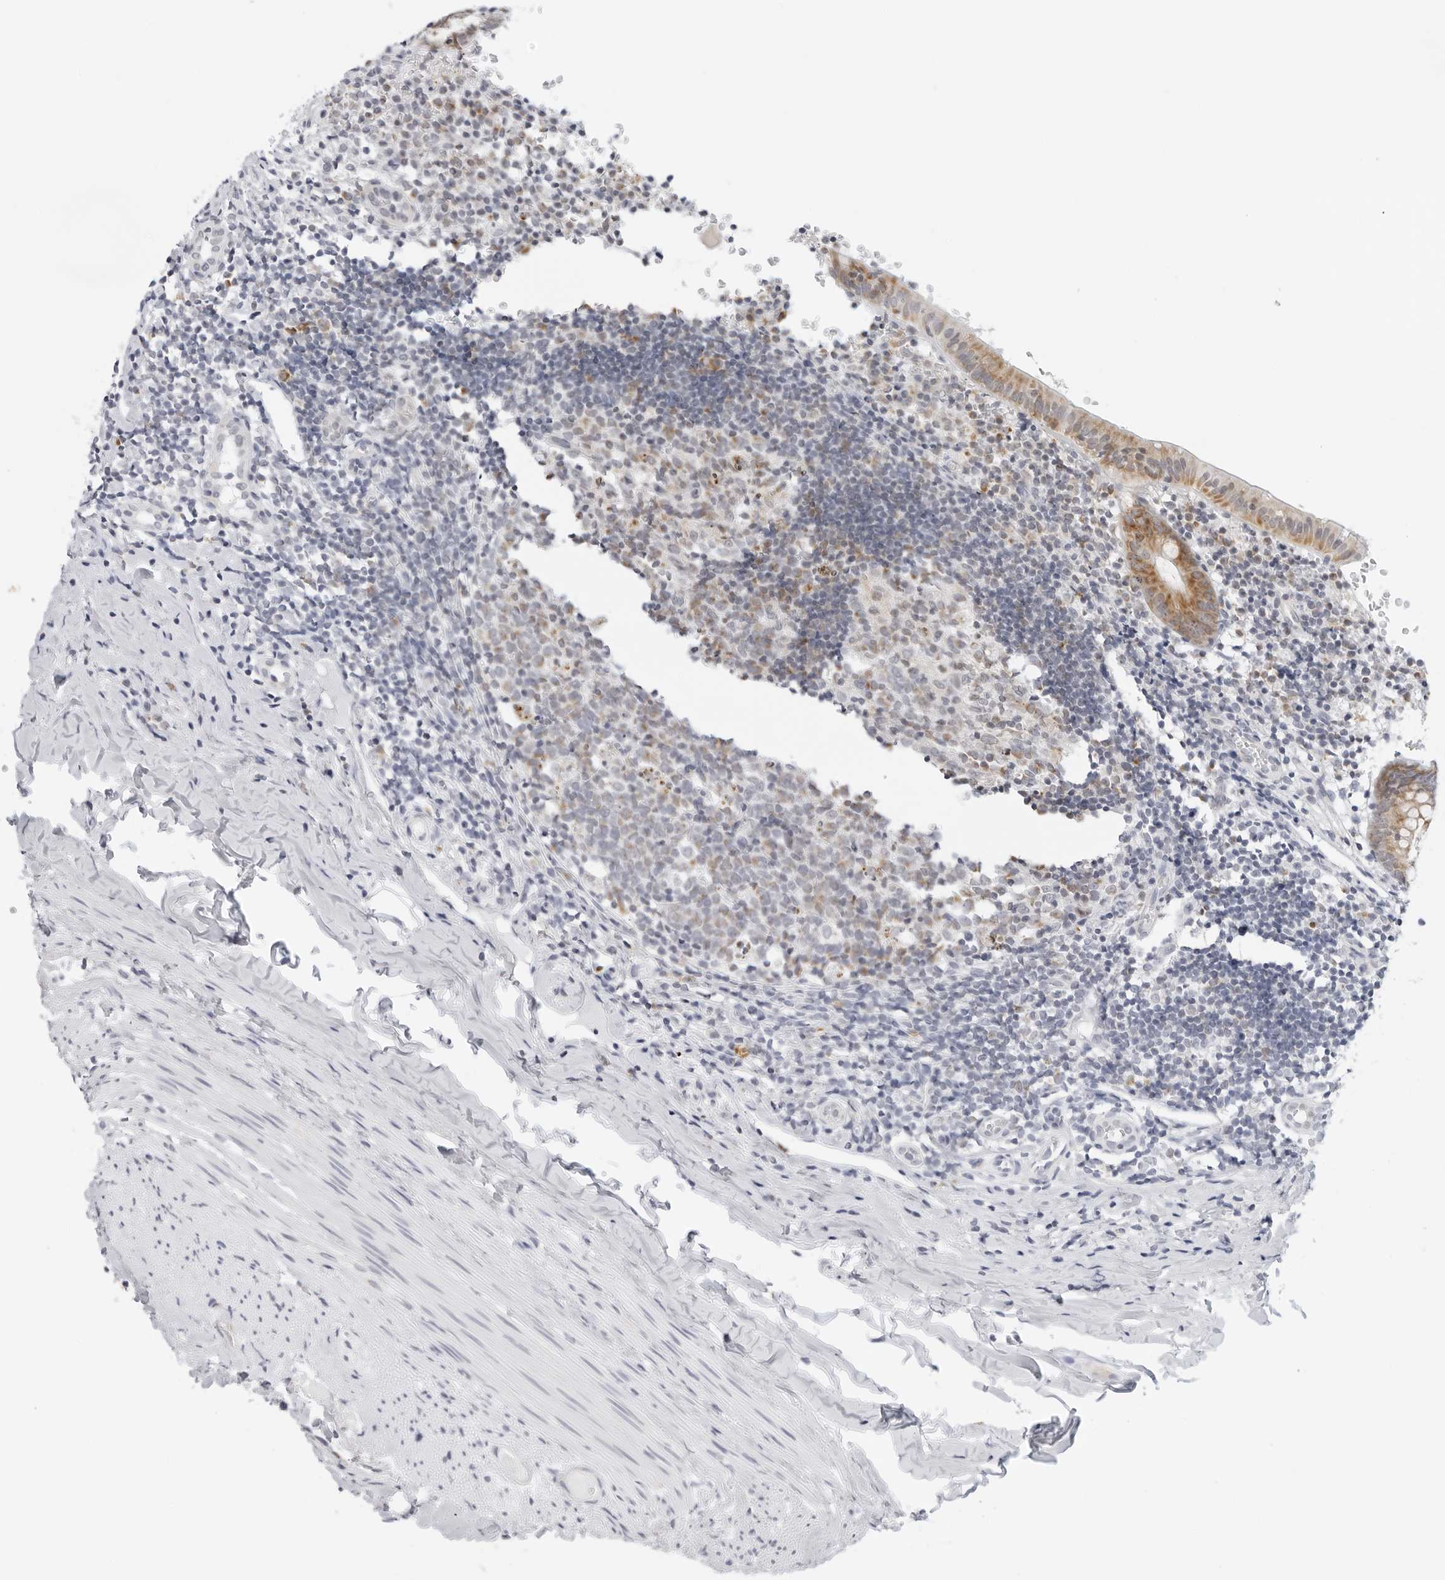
{"staining": {"intensity": "moderate", "quantity": ">75%", "location": "cytoplasmic/membranous"}, "tissue": "appendix", "cell_type": "Glandular cells", "image_type": "normal", "snomed": [{"axis": "morphology", "description": "Normal tissue, NOS"}, {"axis": "topography", "description": "Appendix"}], "caption": "A high-resolution micrograph shows IHC staining of unremarkable appendix, which displays moderate cytoplasmic/membranous staining in about >75% of glandular cells. Using DAB (3,3'-diaminobenzidine) (brown) and hematoxylin (blue) stains, captured at high magnification using brightfield microscopy.", "gene": "CIART", "patient": {"sex": "male", "age": 8}}